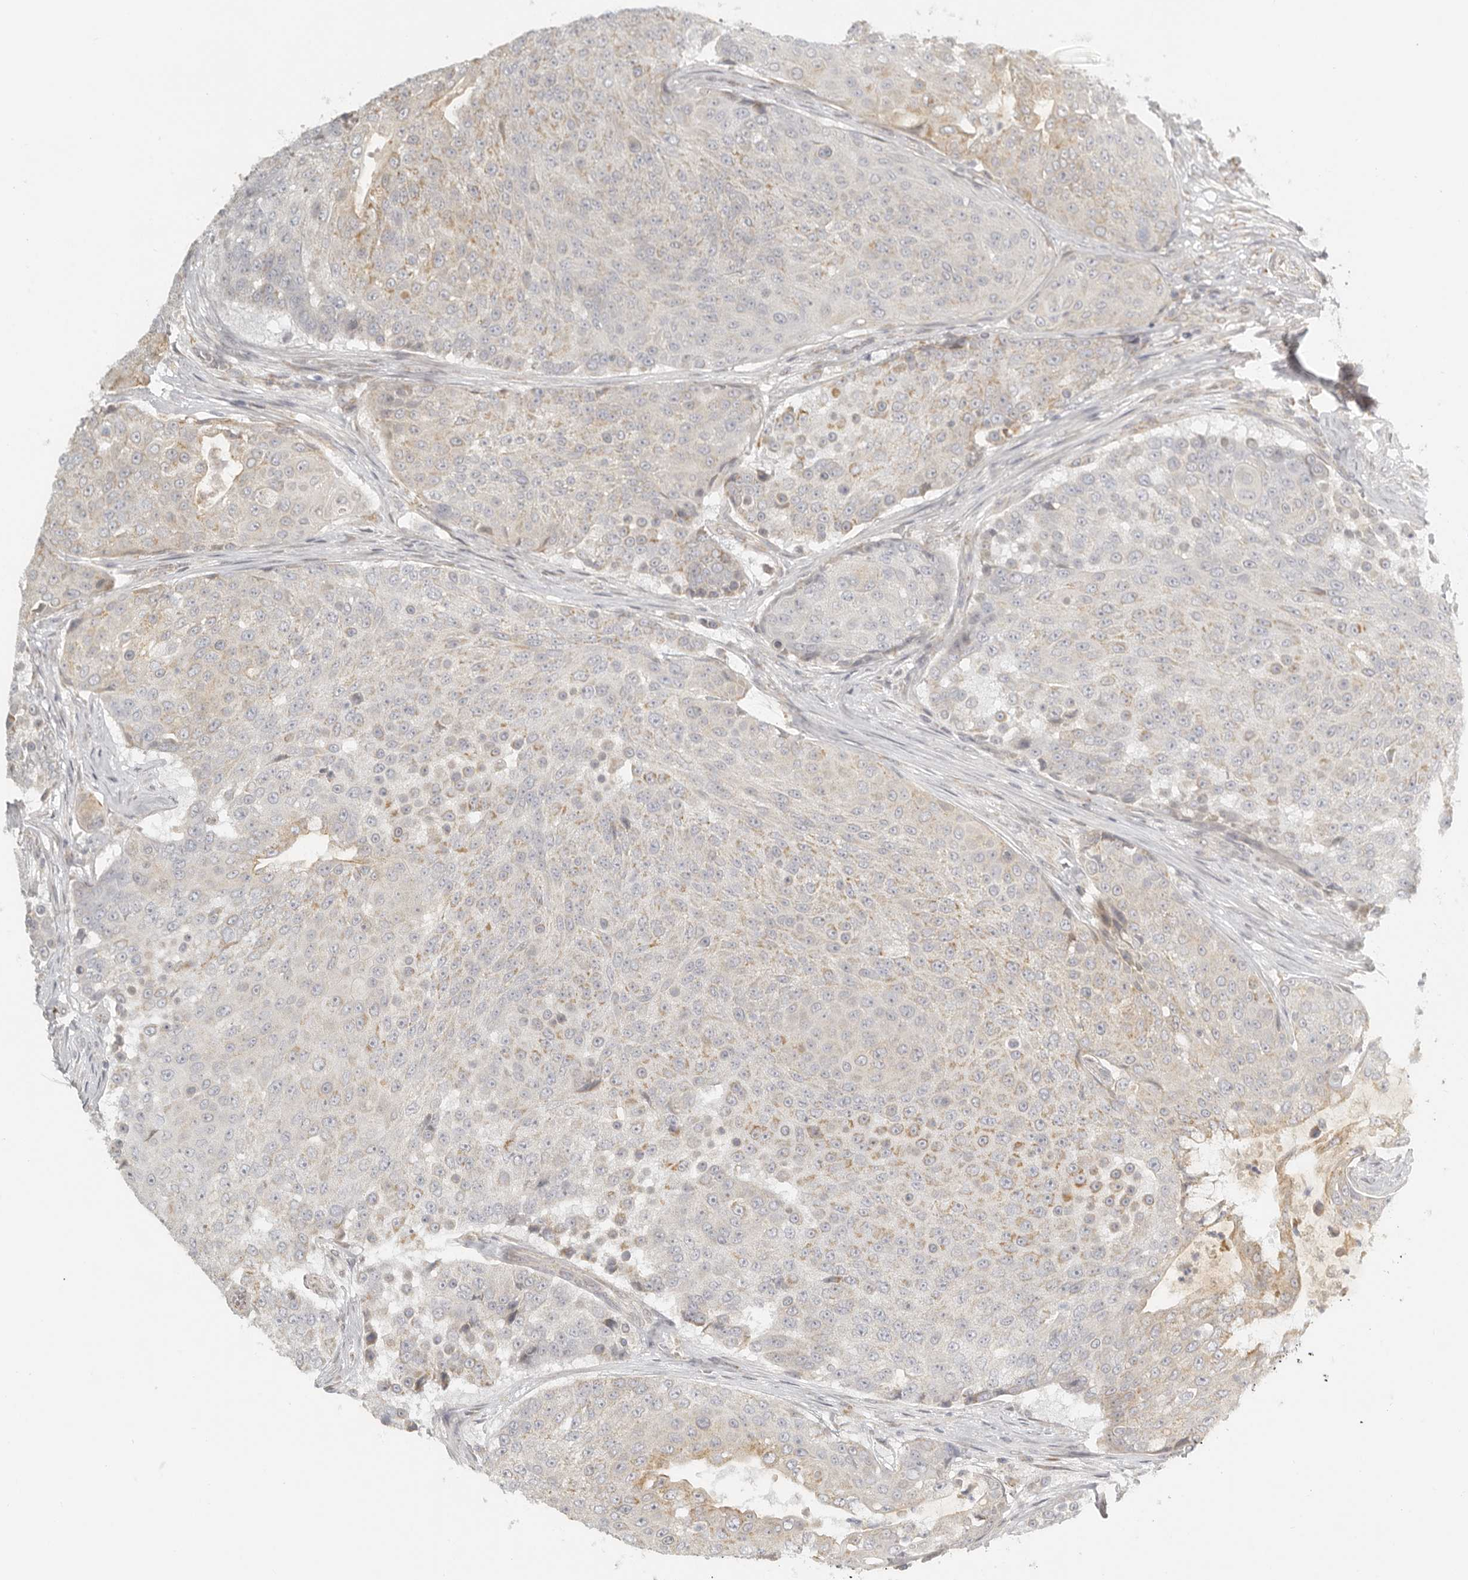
{"staining": {"intensity": "moderate", "quantity": "<25%", "location": "cytoplasmic/membranous"}, "tissue": "urothelial cancer", "cell_type": "Tumor cells", "image_type": "cancer", "snomed": [{"axis": "morphology", "description": "Urothelial carcinoma, High grade"}, {"axis": "topography", "description": "Urinary bladder"}], "caption": "The image exhibits a brown stain indicating the presence of a protein in the cytoplasmic/membranous of tumor cells in urothelial cancer. (DAB IHC with brightfield microscopy, high magnification).", "gene": "KDF1", "patient": {"sex": "female", "age": 63}}